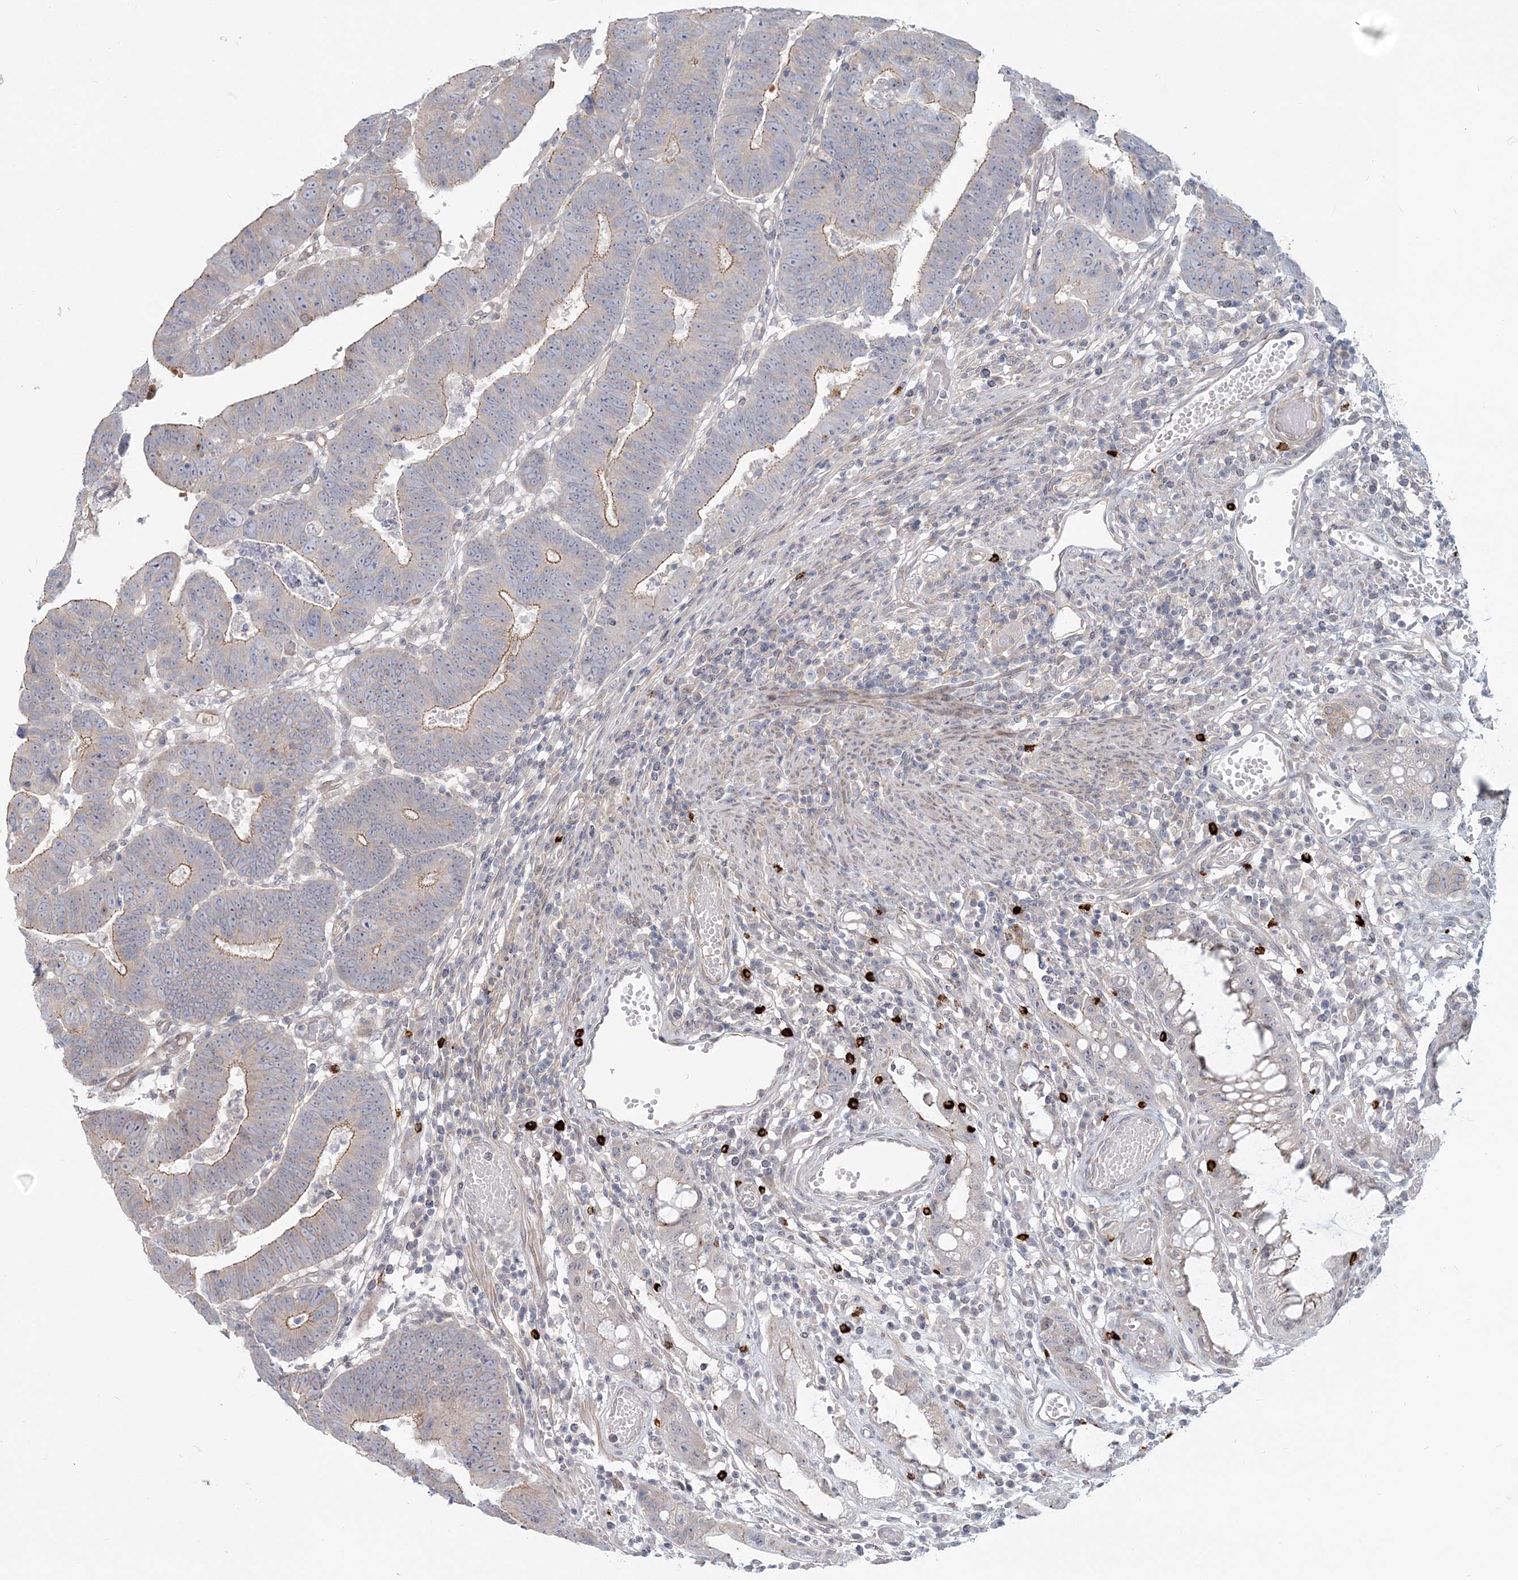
{"staining": {"intensity": "moderate", "quantity": "25%-75%", "location": "cytoplasmic/membranous"}, "tissue": "colorectal cancer", "cell_type": "Tumor cells", "image_type": "cancer", "snomed": [{"axis": "morphology", "description": "Adenocarcinoma, NOS"}, {"axis": "topography", "description": "Rectum"}], "caption": "IHC (DAB) staining of adenocarcinoma (colorectal) demonstrates moderate cytoplasmic/membranous protein expression in about 25%-75% of tumor cells.", "gene": "SH3PXD2A", "patient": {"sex": "female", "age": 65}}